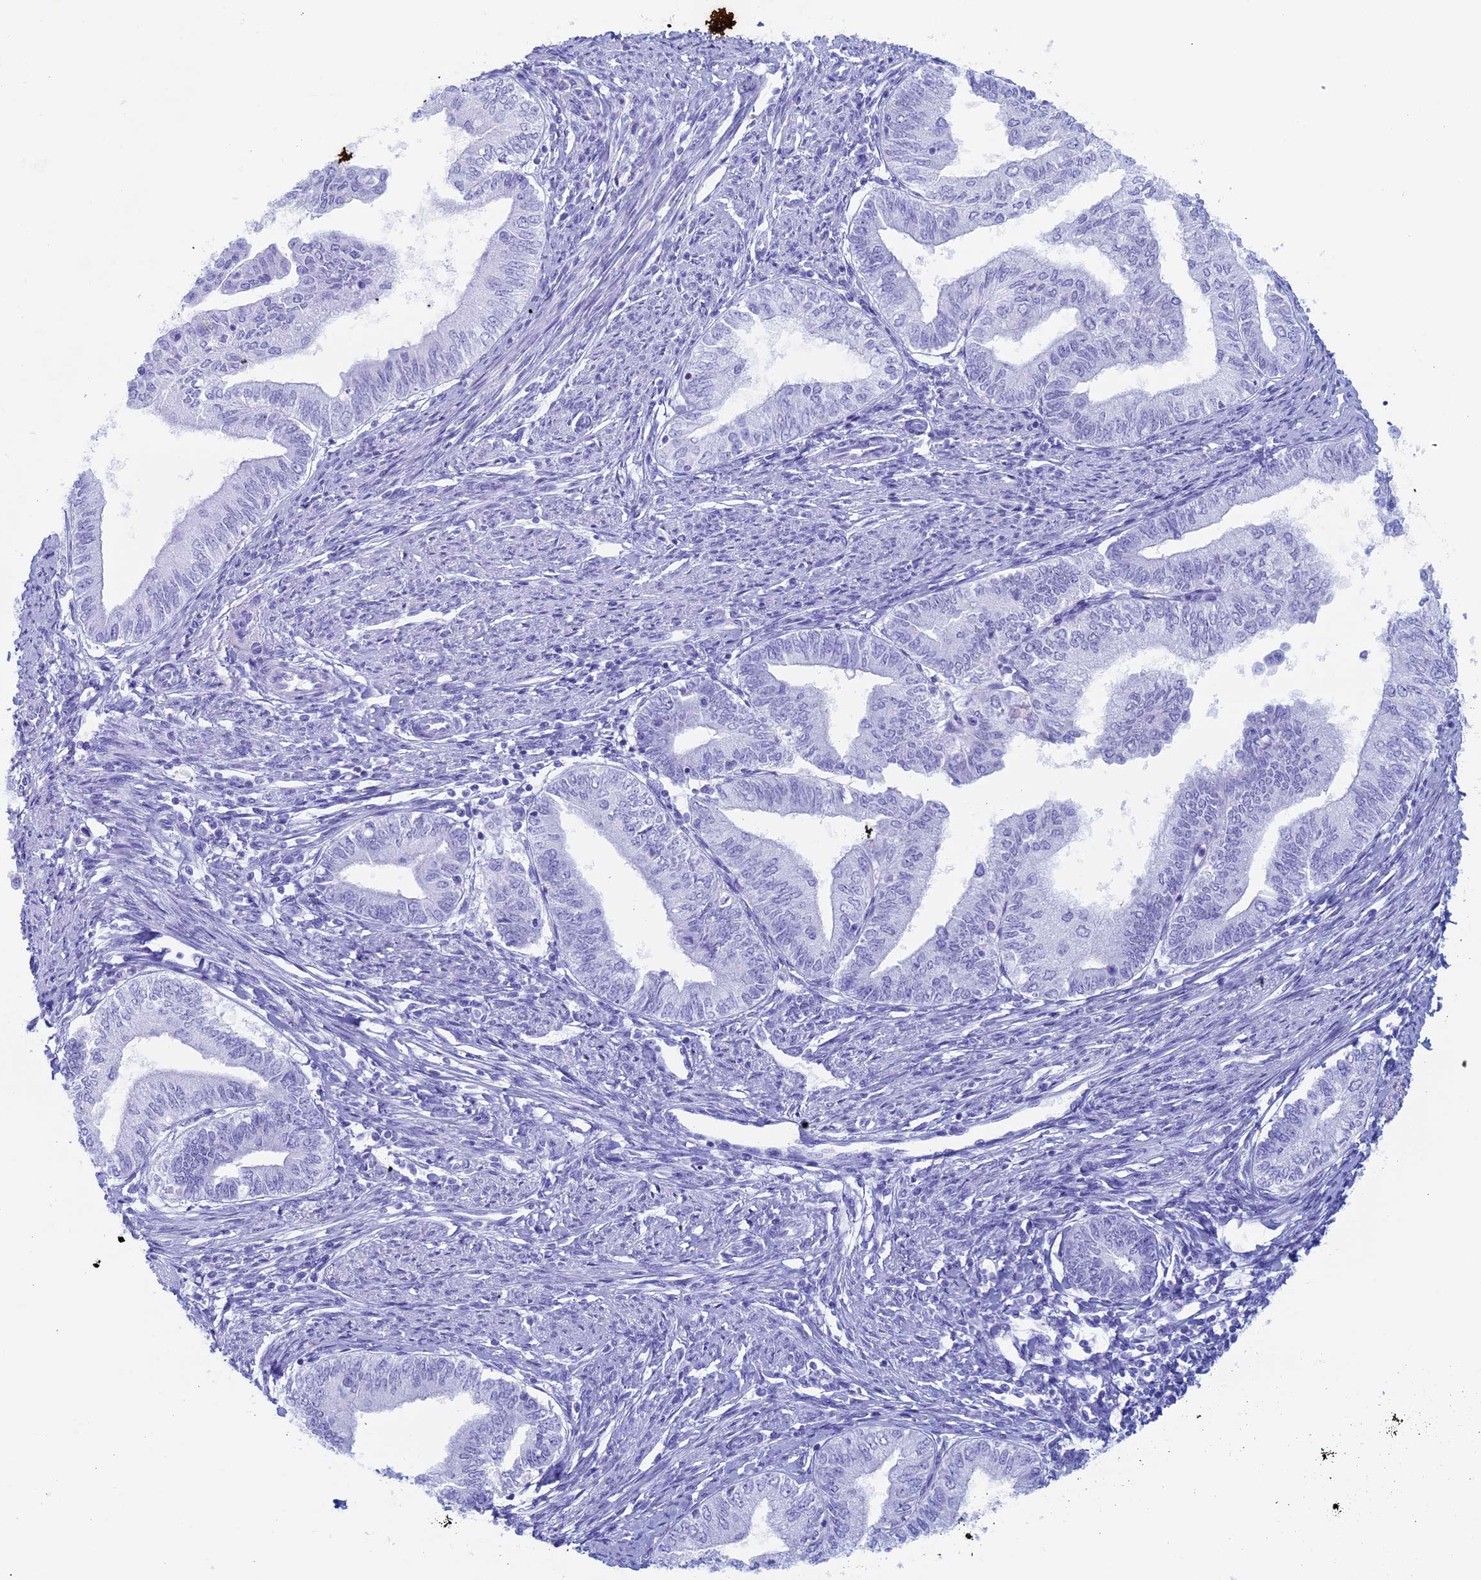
{"staining": {"intensity": "negative", "quantity": "none", "location": "none"}, "tissue": "endometrial cancer", "cell_type": "Tumor cells", "image_type": "cancer", "snomed": [{"axis": "morphology", "description": "Adenocarcinoma, NOS"}, {"axis": "topography", "description": "Endometrium"}], "caption": "Human endometrial cancer stained for a protein using IHC demonstrates no expression in tumor cells.", "gene": "RCCD1", "patient": {"sex": "female", "age": 66}}